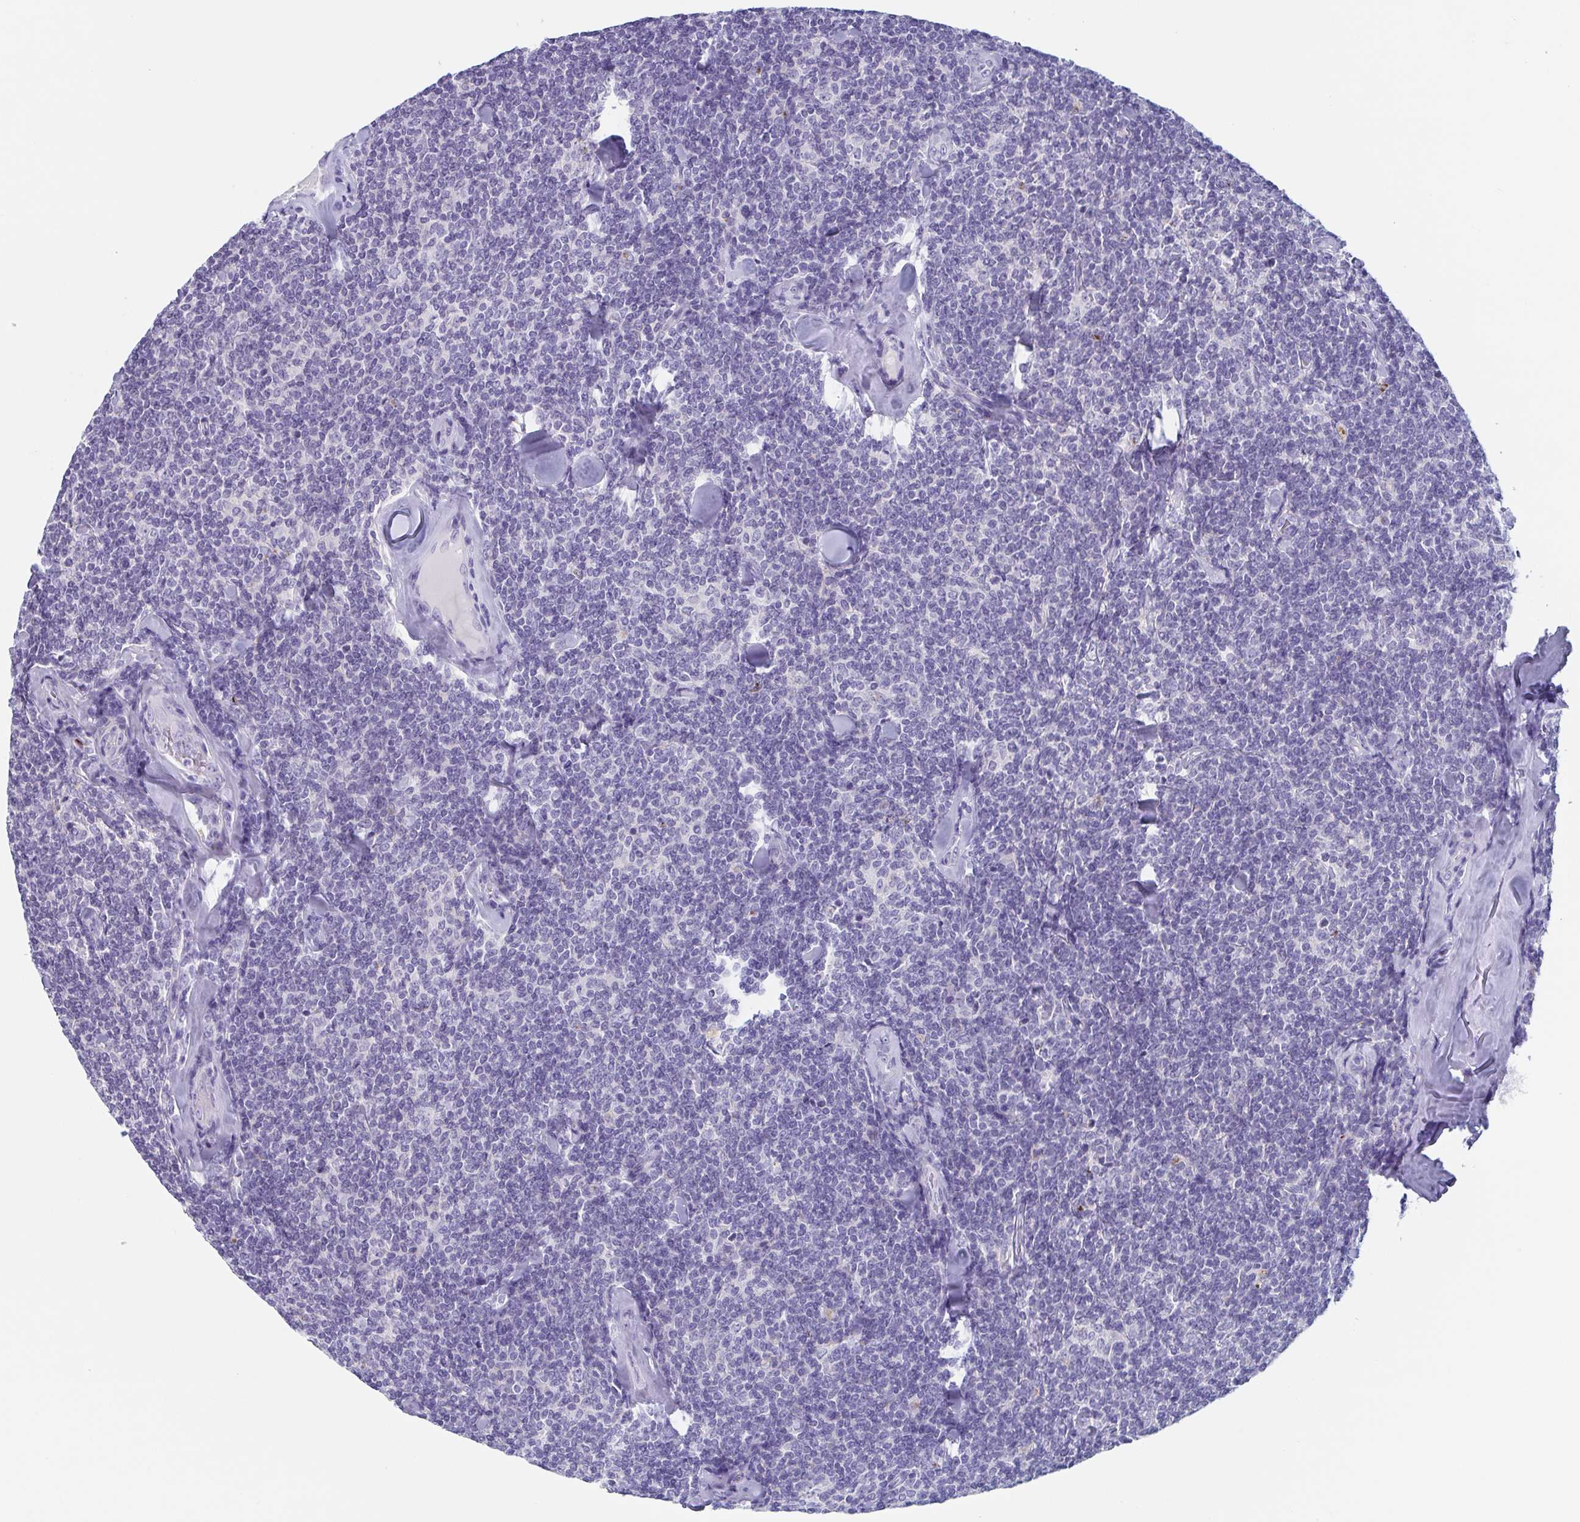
{"staining": {"intensity": "negative", "quantity": "none", "location": "none"}, "tissue": "lymphoma", "cell_type": "Tumor cells", "image_type": "cancer", "snomed": [{"axis": "morphology", "description": "Malignant lymphoma, non-Hodgkin's type, Low grade"}, {"axis": "topography", "description": "Lymph node"}], "caption": "The photomicrograph reveals no significant staining in tumor cells of lymphoma.", "gene": "TAGLN3", "patient": {"sex": "female", "age": 56}}